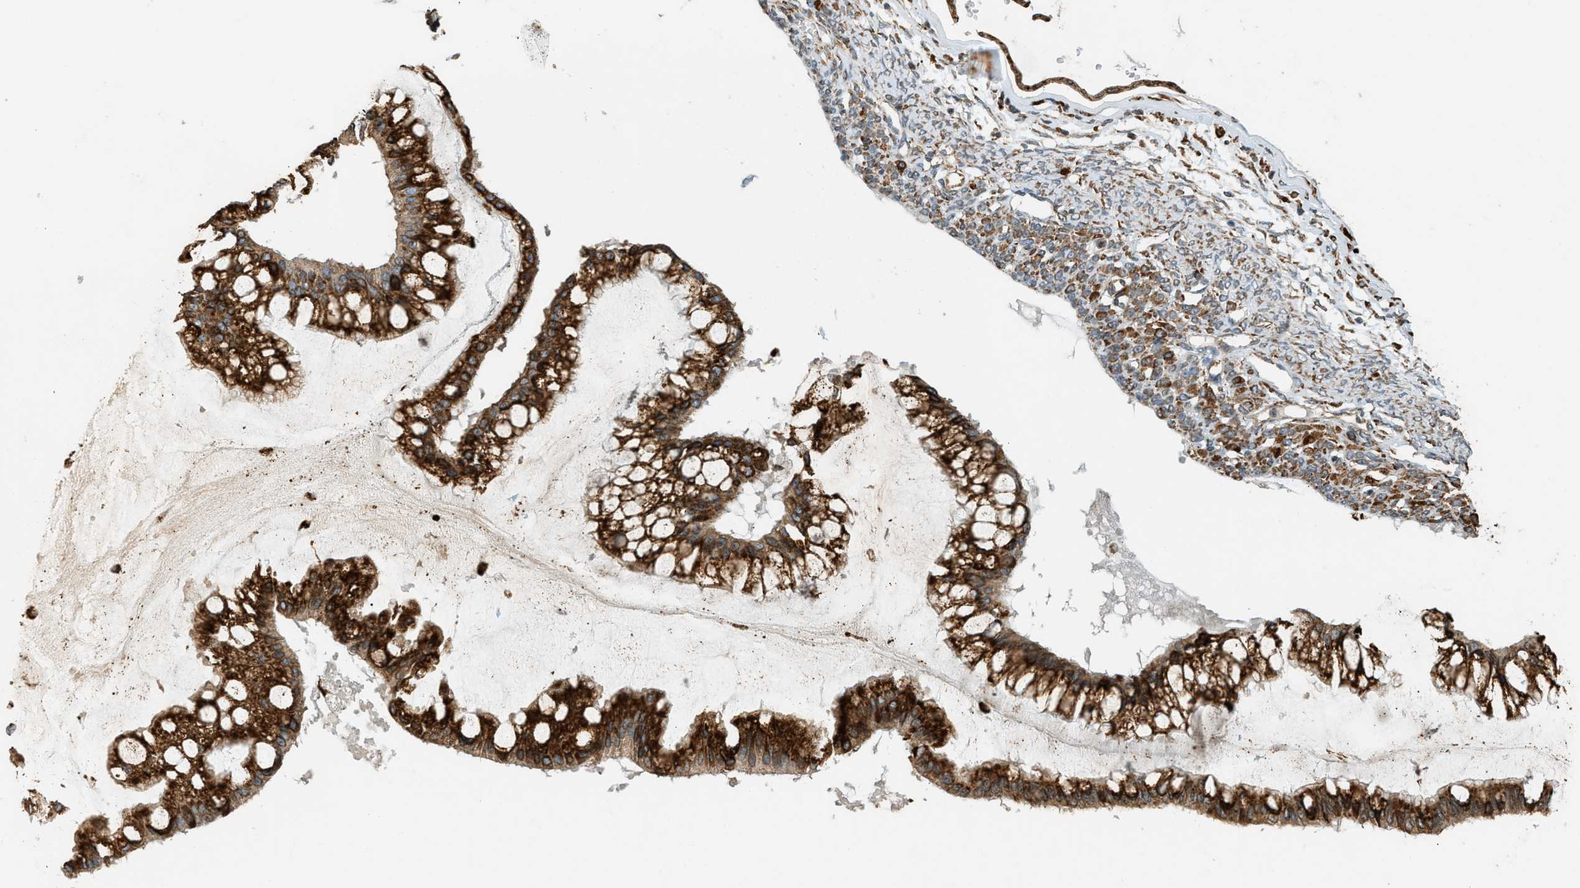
{"staining": {"intensity": "strong", "quantity": ">75%", "location": "cytoplasmic/membranous"}, "tissue": "ovarian cancer", "cell_type": "Tumor cells", "image_type": "cancer", "snomed": [{"axis": "morphology", "description": "Cystadenocarcinoma, mucinous, NOS"}, {"axis": "topography", "description": "Ovary"}], "caption": "Ovarian cancer (mucinous cystadenocarcinoma) stained with a protein marker shows strong staining in tumor cells.", "gene": "SEMA4D", "patient": {"sex": "female", "age": 73}}